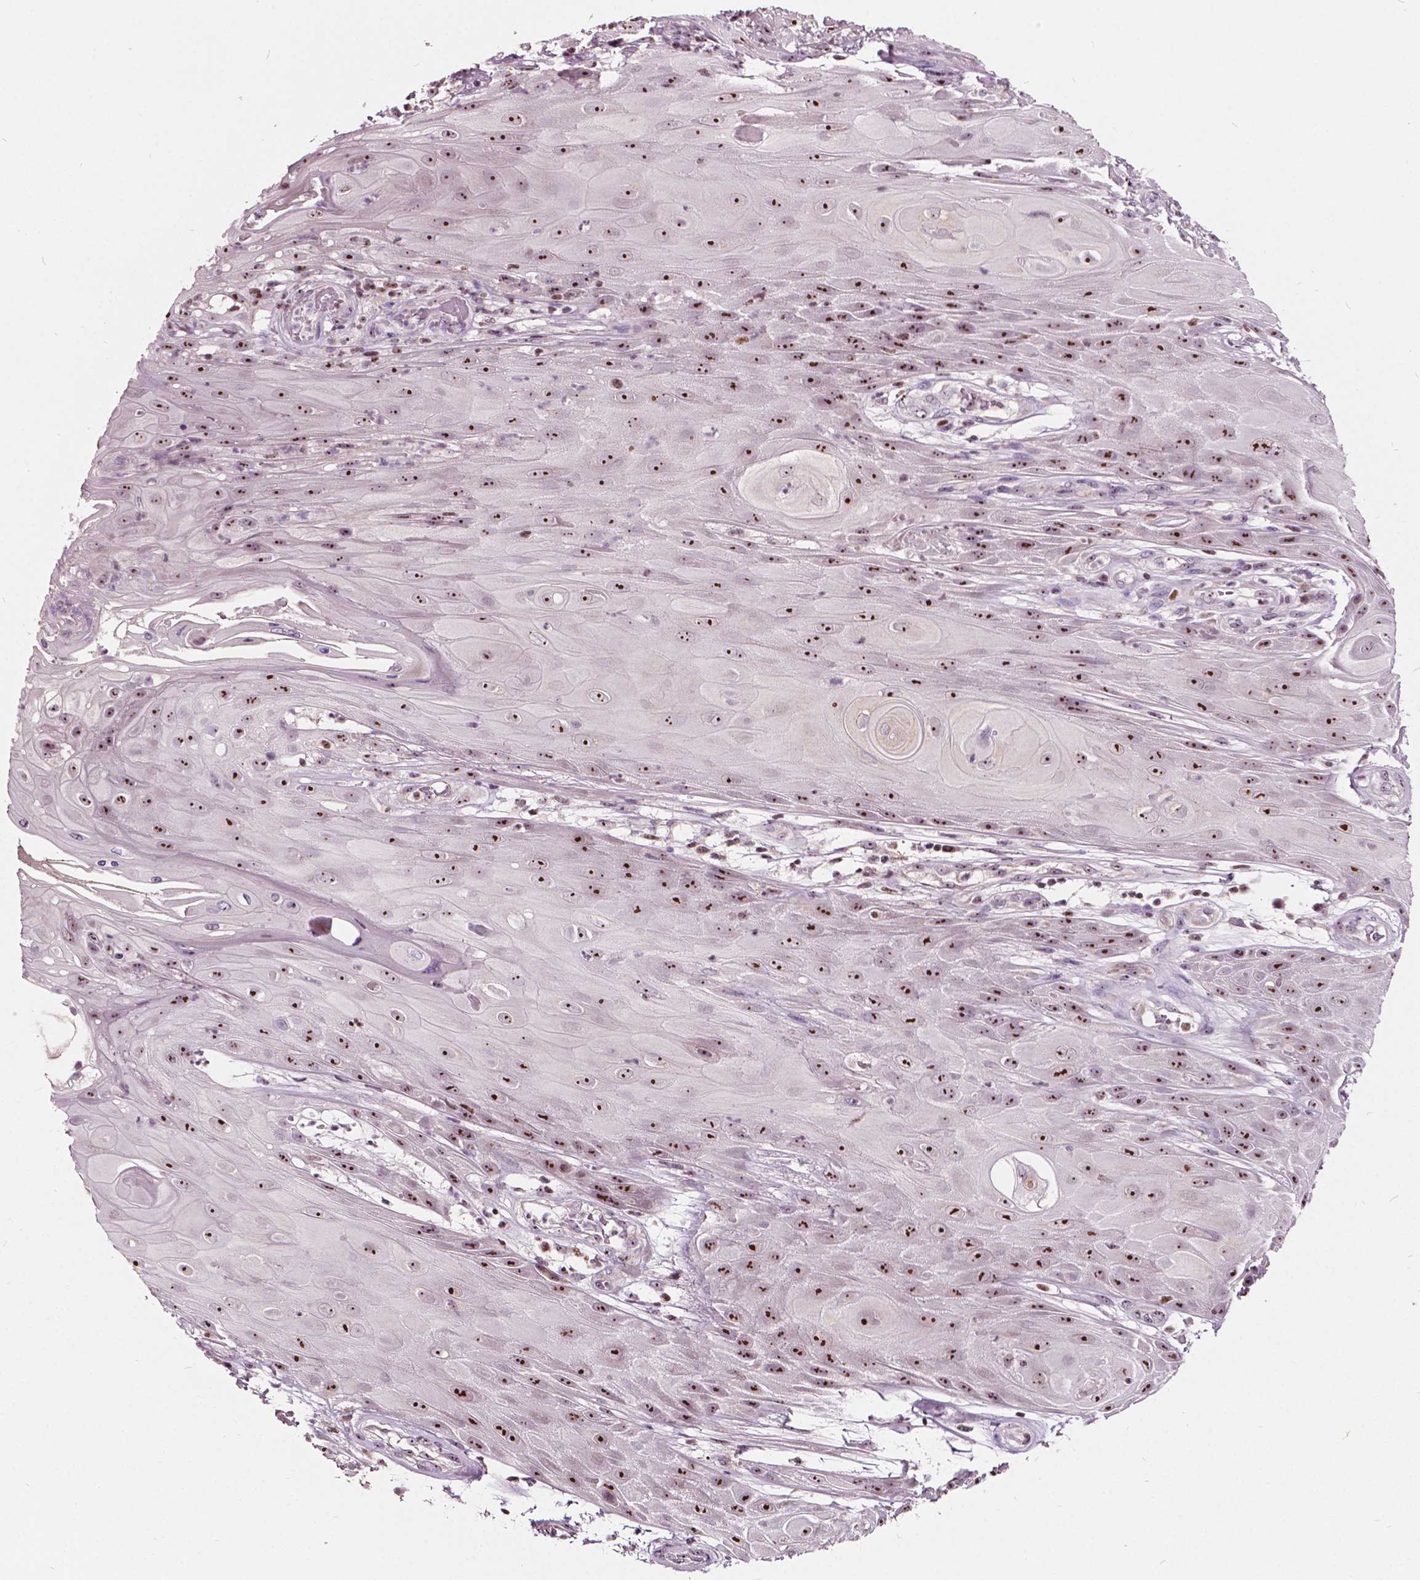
{"staining": {"intensity": "strong", "quantity": "25%-75%", "location": "nuclear"}, "tissue": "skin cancer", "cell_type": "Tumor cells", "image_type": "cancer", "snomed": [{"axis": "morphology", "description": "Squamous cell carcinoma, NOS"}, {"axis": "topography", "description": "Skin"}], "caption": "DAB immunohistochemical staining of human skin cancer shows strong nuclear protein expression in about 25%-75% of tumor cells.", "gene": "ODF3L2", "patient": {"sex": "male", "age": 62}}